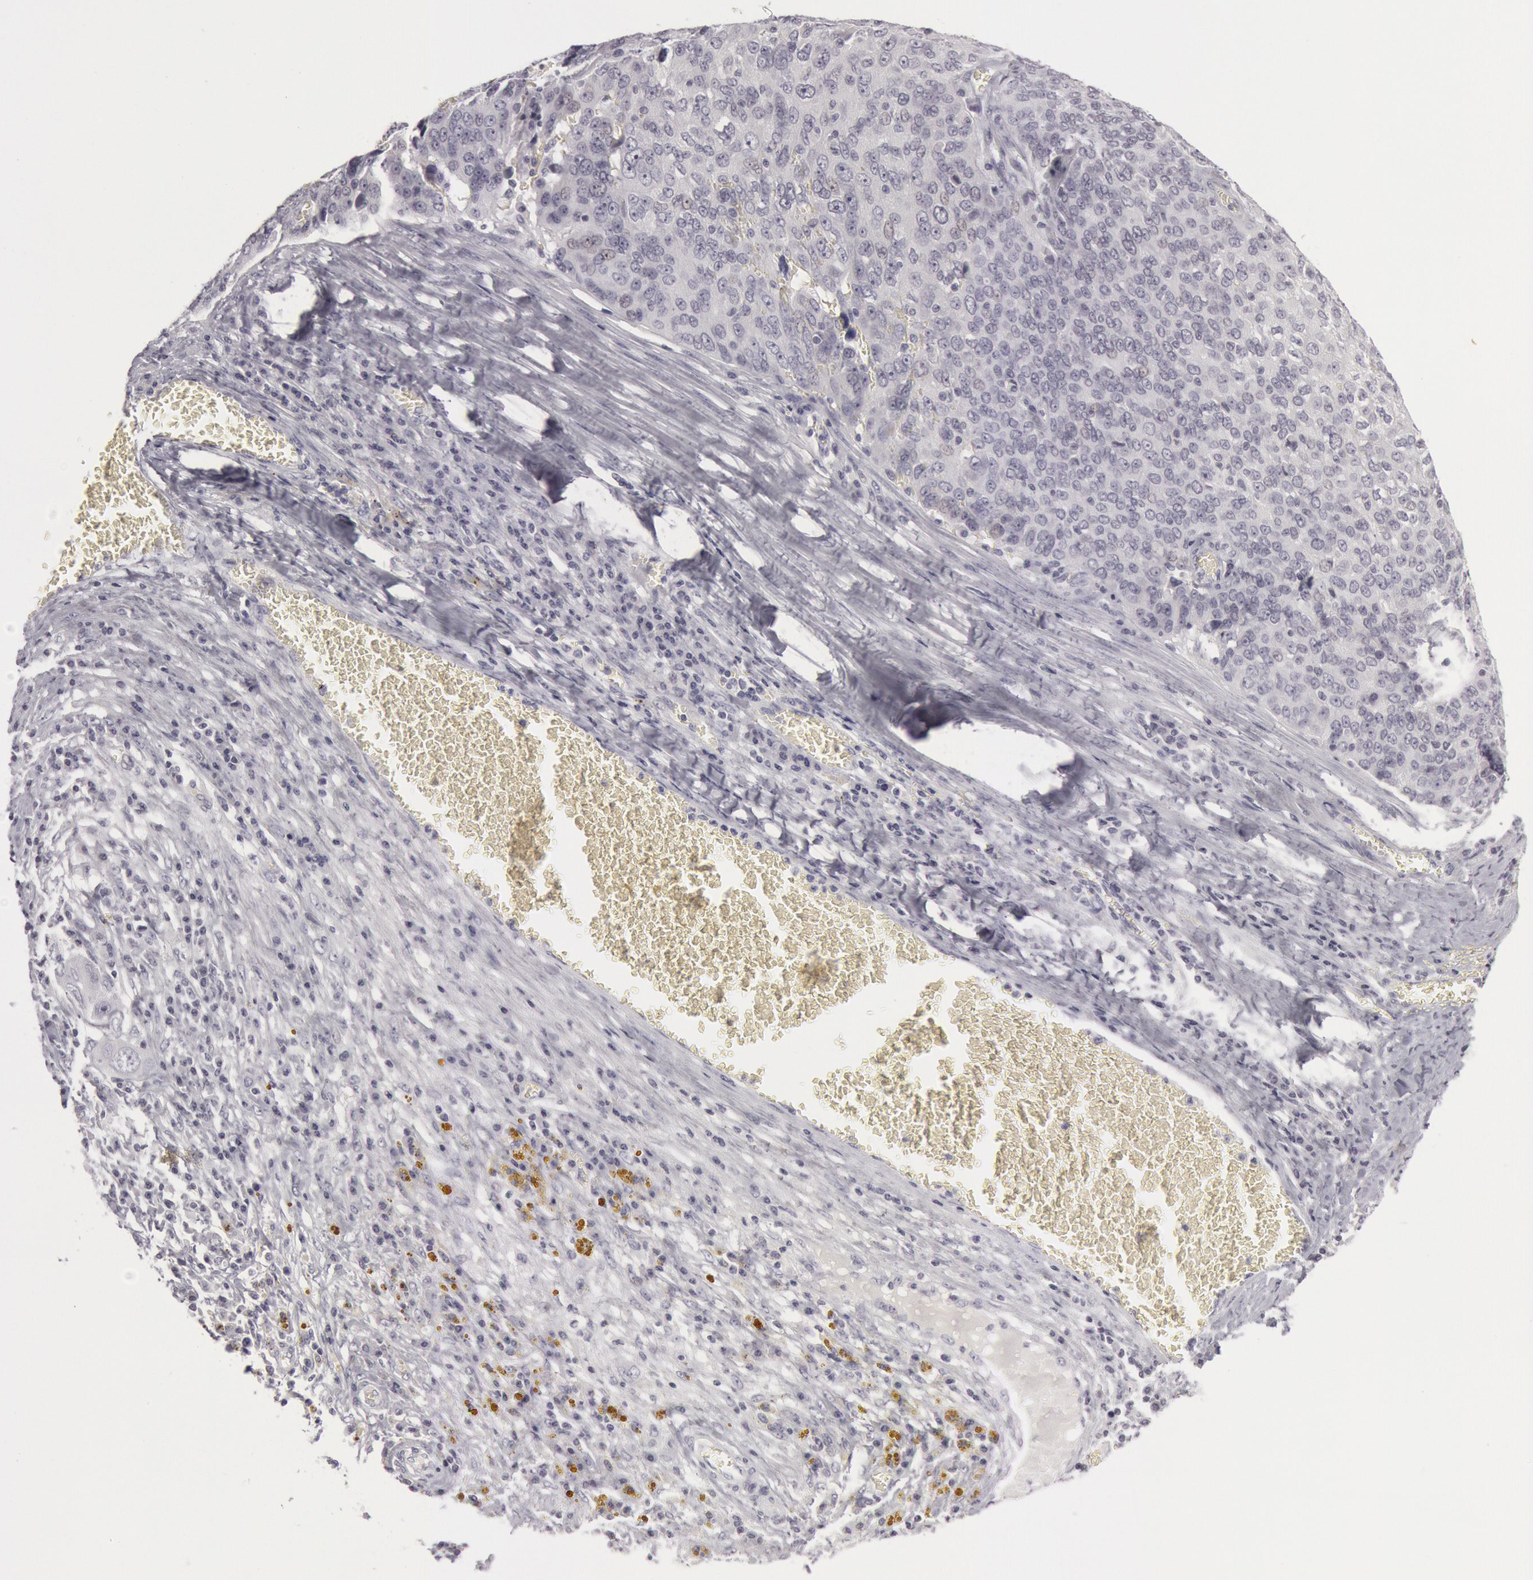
{"staining": {"intensity": "negative", "quantity": "none", "location": "none"}, "tissue": "ovarian cancer", "cell_type": "Tumor cells", "image_type": "cancer", "snomed": [{"axis": "morphology", "description": "Carcinoma, endometroid"}, {"axis": "topography", "description": "Ovary"}], "caption": "This is an immunohistochemistry micrograph of human ovarian cancer. There is no positivity in tumor cells.", "gene": "KRT16", "patient": {"sex": "female", "age": 75}}